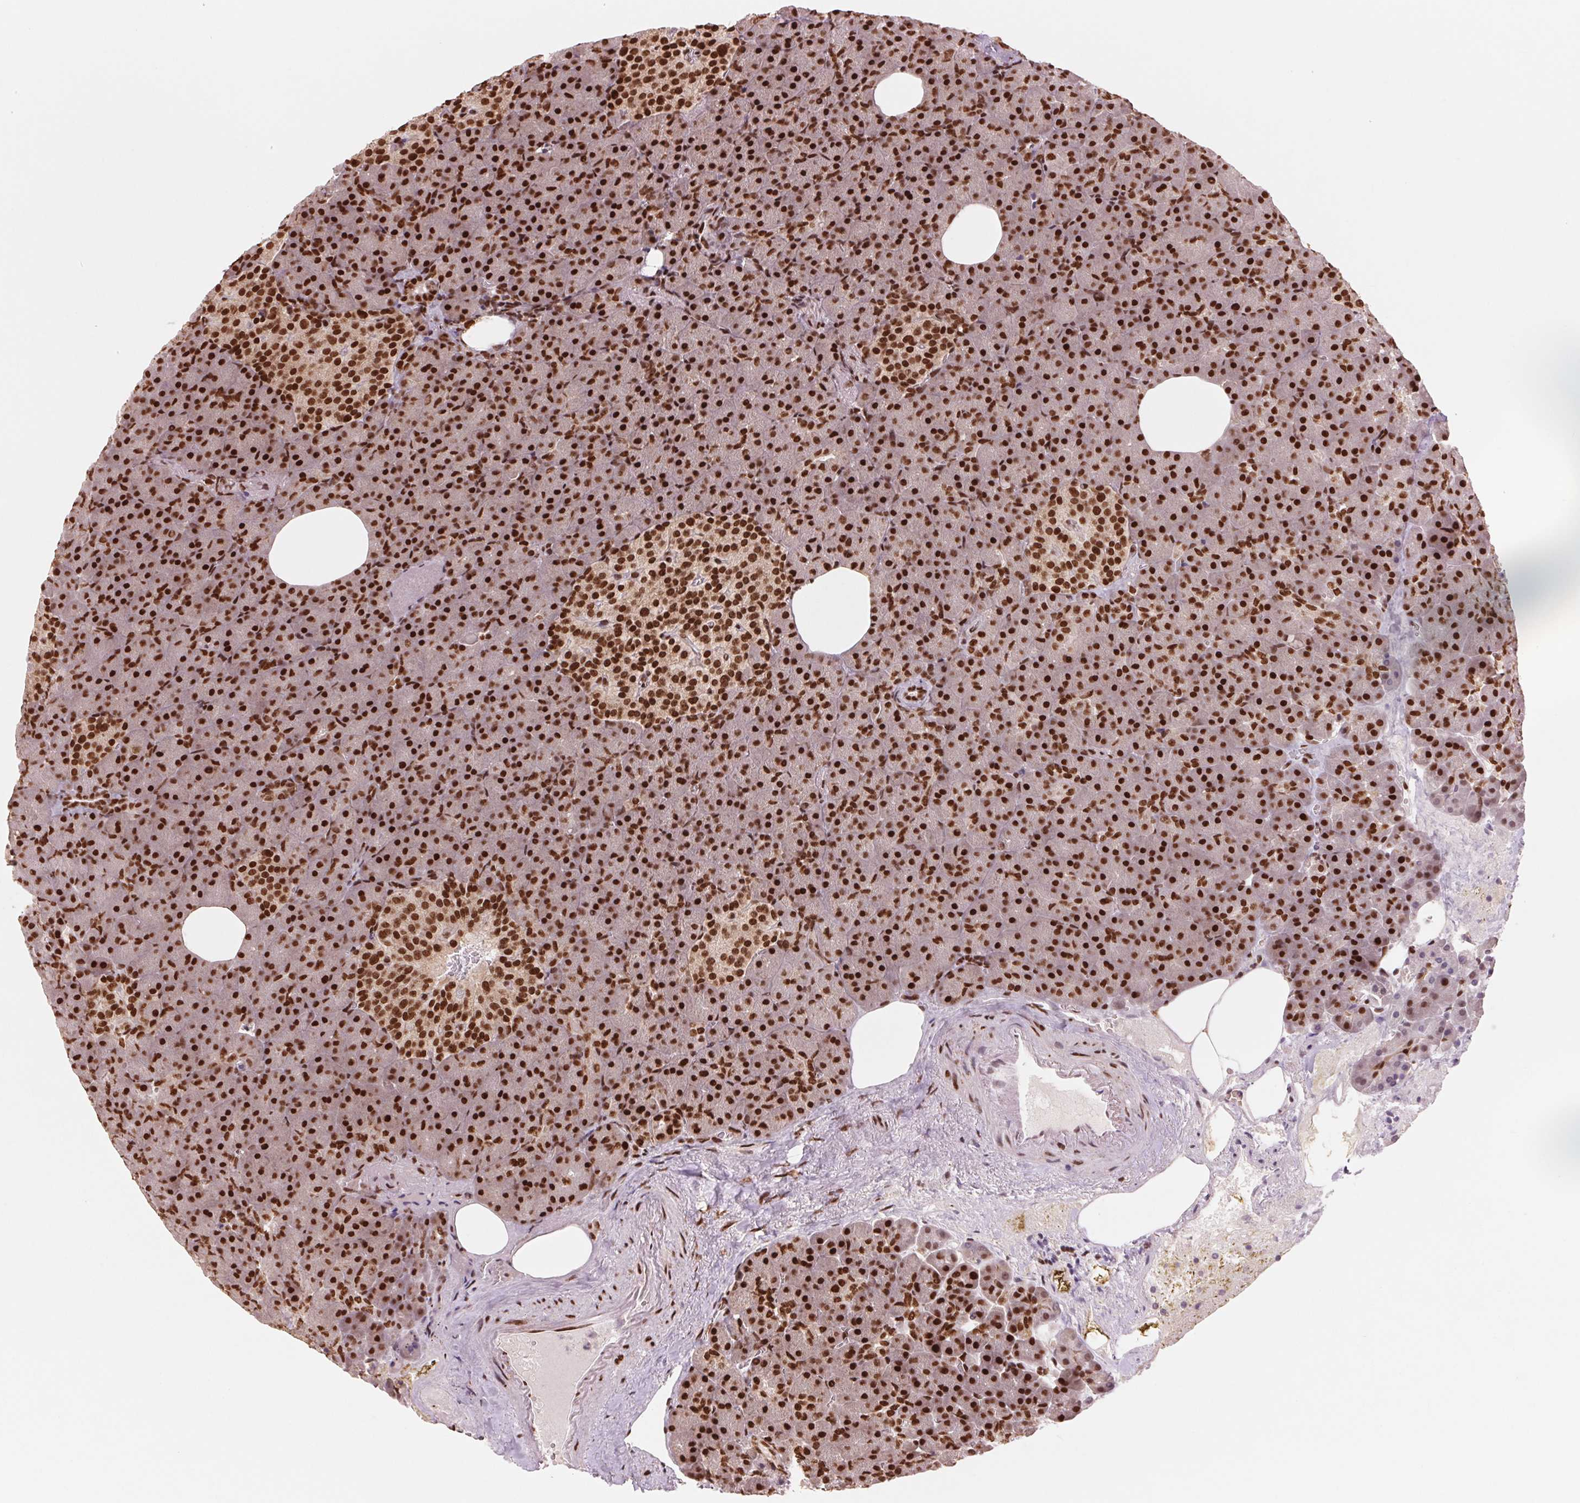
{"staining": {"intensity": "strong", "quantity": ">75%", "location": "nuclear"}, "tissue": "pancreas", "cell_type": "Exocrine glandular cells", "image_type": "normal", "snomed": [{"axis": "morphology", "description": "Normal tissue, NOS"}, {"axis": "topography", "description": "Pancreas"}], "caption": "Unremarkable pancreas shows strong nuclear staining in about >75% of exocrine glandular cells.", "gene": "TTLL9", "patient": {"sex": "female", "age": 74}}